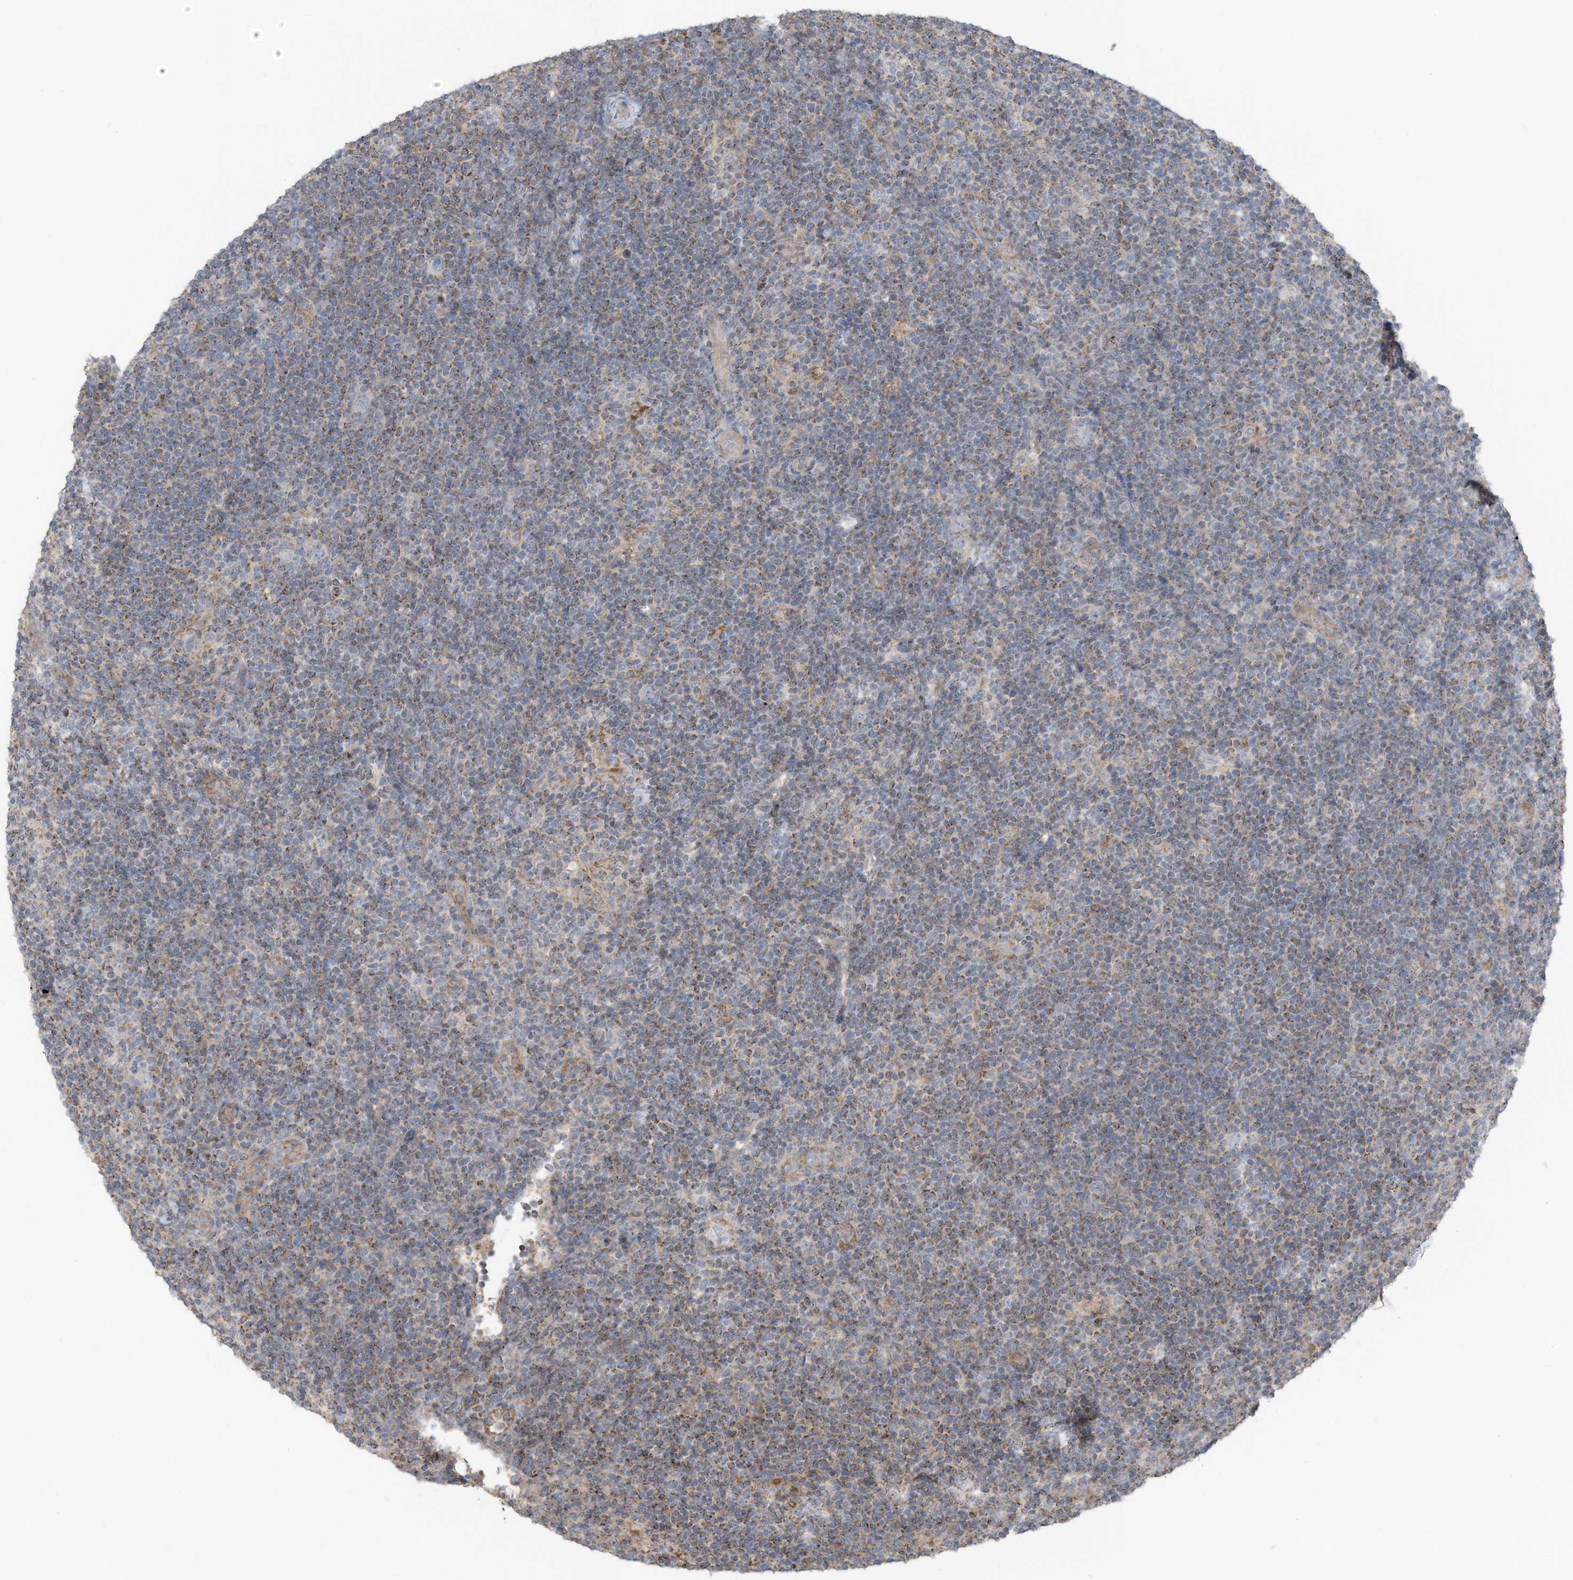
{"staining": {"intensity": "negative", "quantity": "none", "location": "none"}, "tissue": "lymphoma", "cell_type": "Tumor cells", "image_type": "cancer", "snomed": [{"axis": "morphology", "description": "Hodgkin's disease, NOS"}, {"axis": "topography", "description": "Lymph node"}], "caption": "Immunohistochemical staining of human lymphoma exhibits no significant positivity in tumor cells.", "gene": "GTPBP2", "patient": {"sex": "female", "age": 57}}